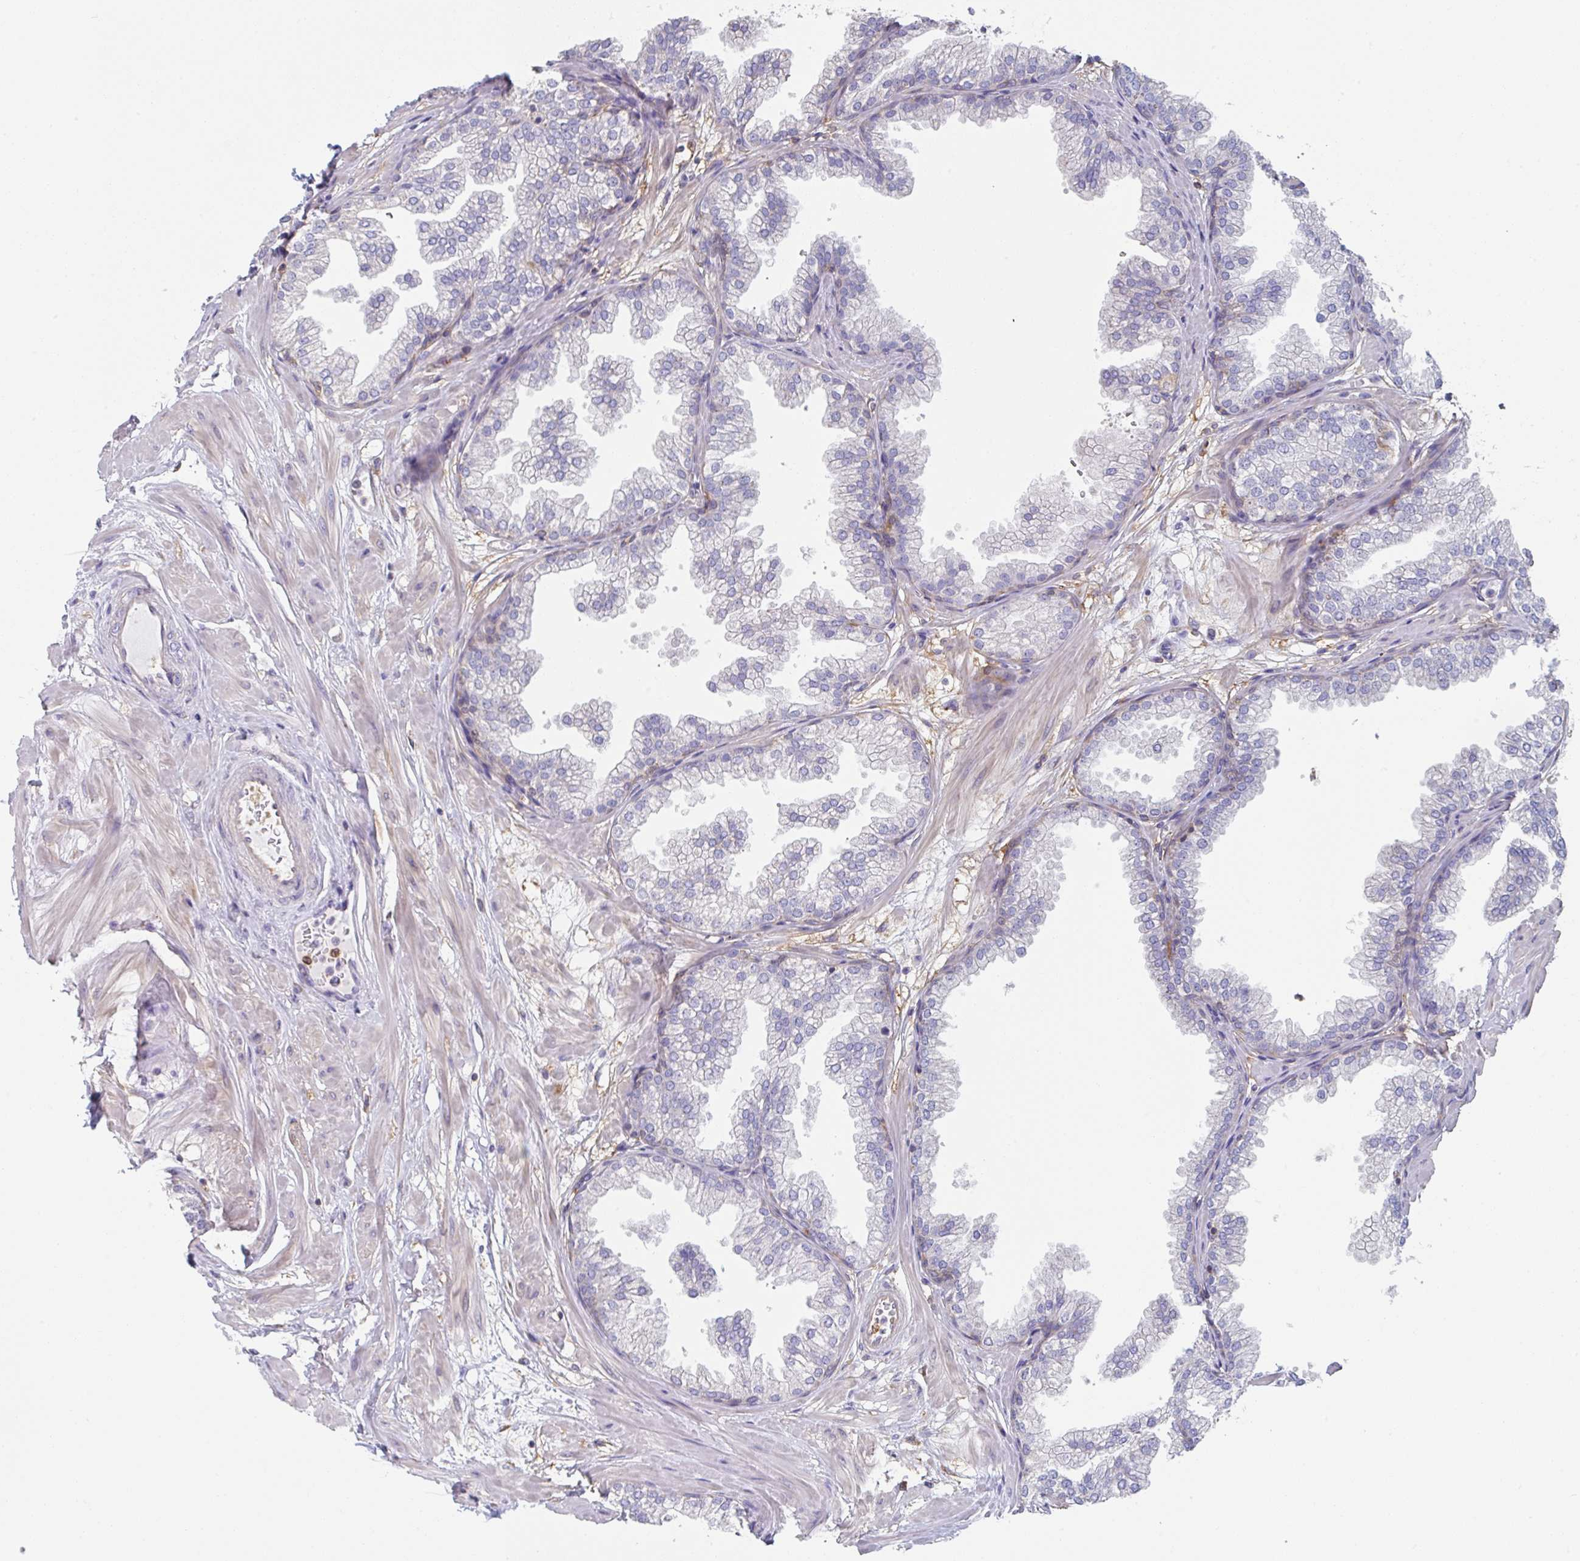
{"staining": {"intensity": "negative", "quantity": "none", "location": "none"}, "tissue": "prostate", "cell_type": "Glandular cells", "image_type": "normal", "snomed": [{"axis": "morphology", "description": "Normal tissue, NOS"}, {"axis": "topography", "description": "Prostate"}], "caption": "High power microscopy image of an IHC image of normal prostate, revealing no significant staining in glandular cells.", "gene": "AMPD2", "patient": {"sex": "male", "age": 37}}